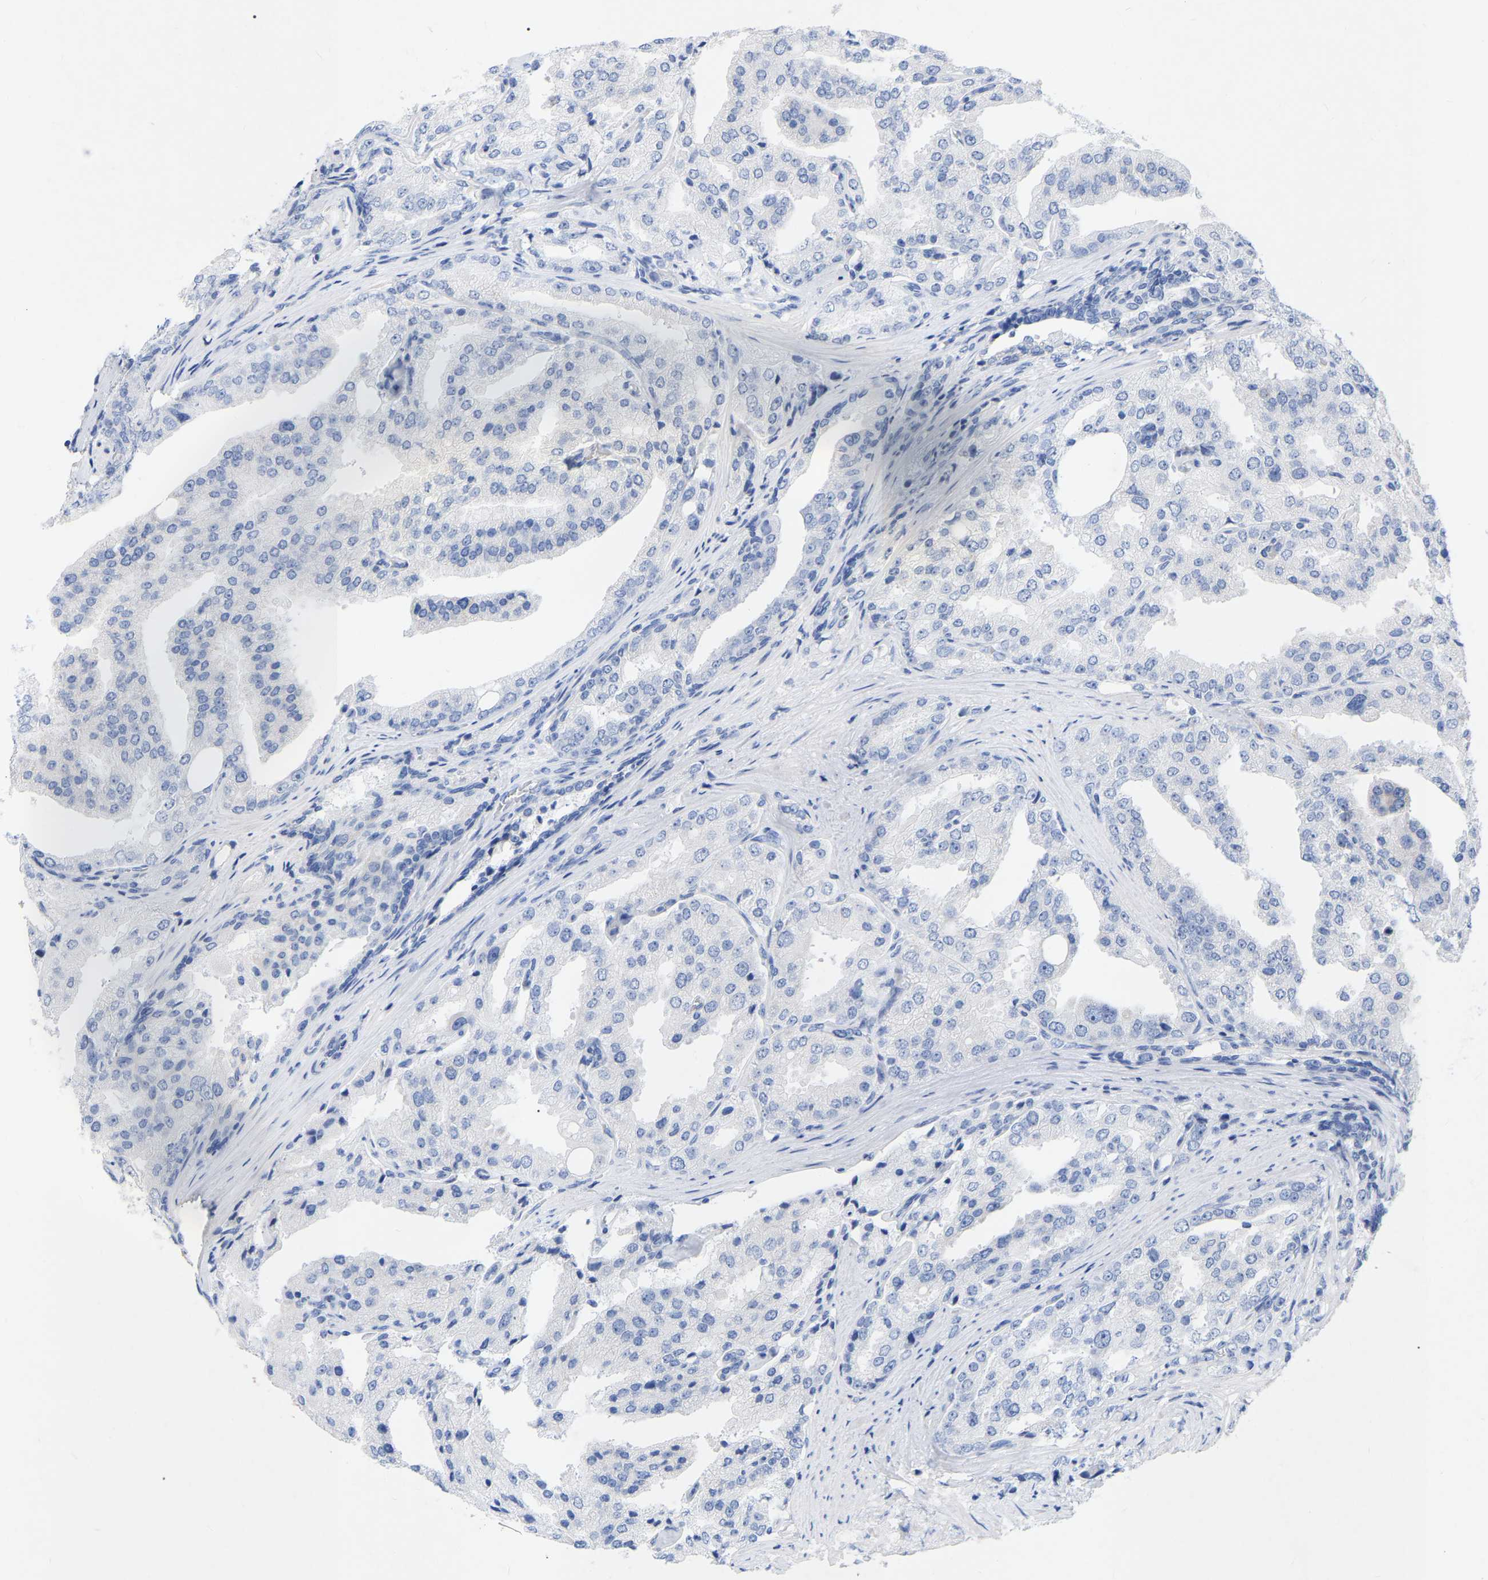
{"staining": {"intensity": "negative", "quantity": "none", "location": "none"}, "tissue": "prostate cancer", "cell_type": "Tumor cells", "image_type": "cancer", "snomed": [{"axis": "morphology", "description": "Adenocarcinoma, High grade"}, {"axis": "topography", "description": "Prostate"}], "caption": "DAB (3,3'-diaminobenzidine) immunohistochemical staining of human high-grade adenocarcinoma (prostate) demonstrates no significant expression in tumor cells.", "gene": "ZNF629", "patient": {"sex": "male", "age": 50}}